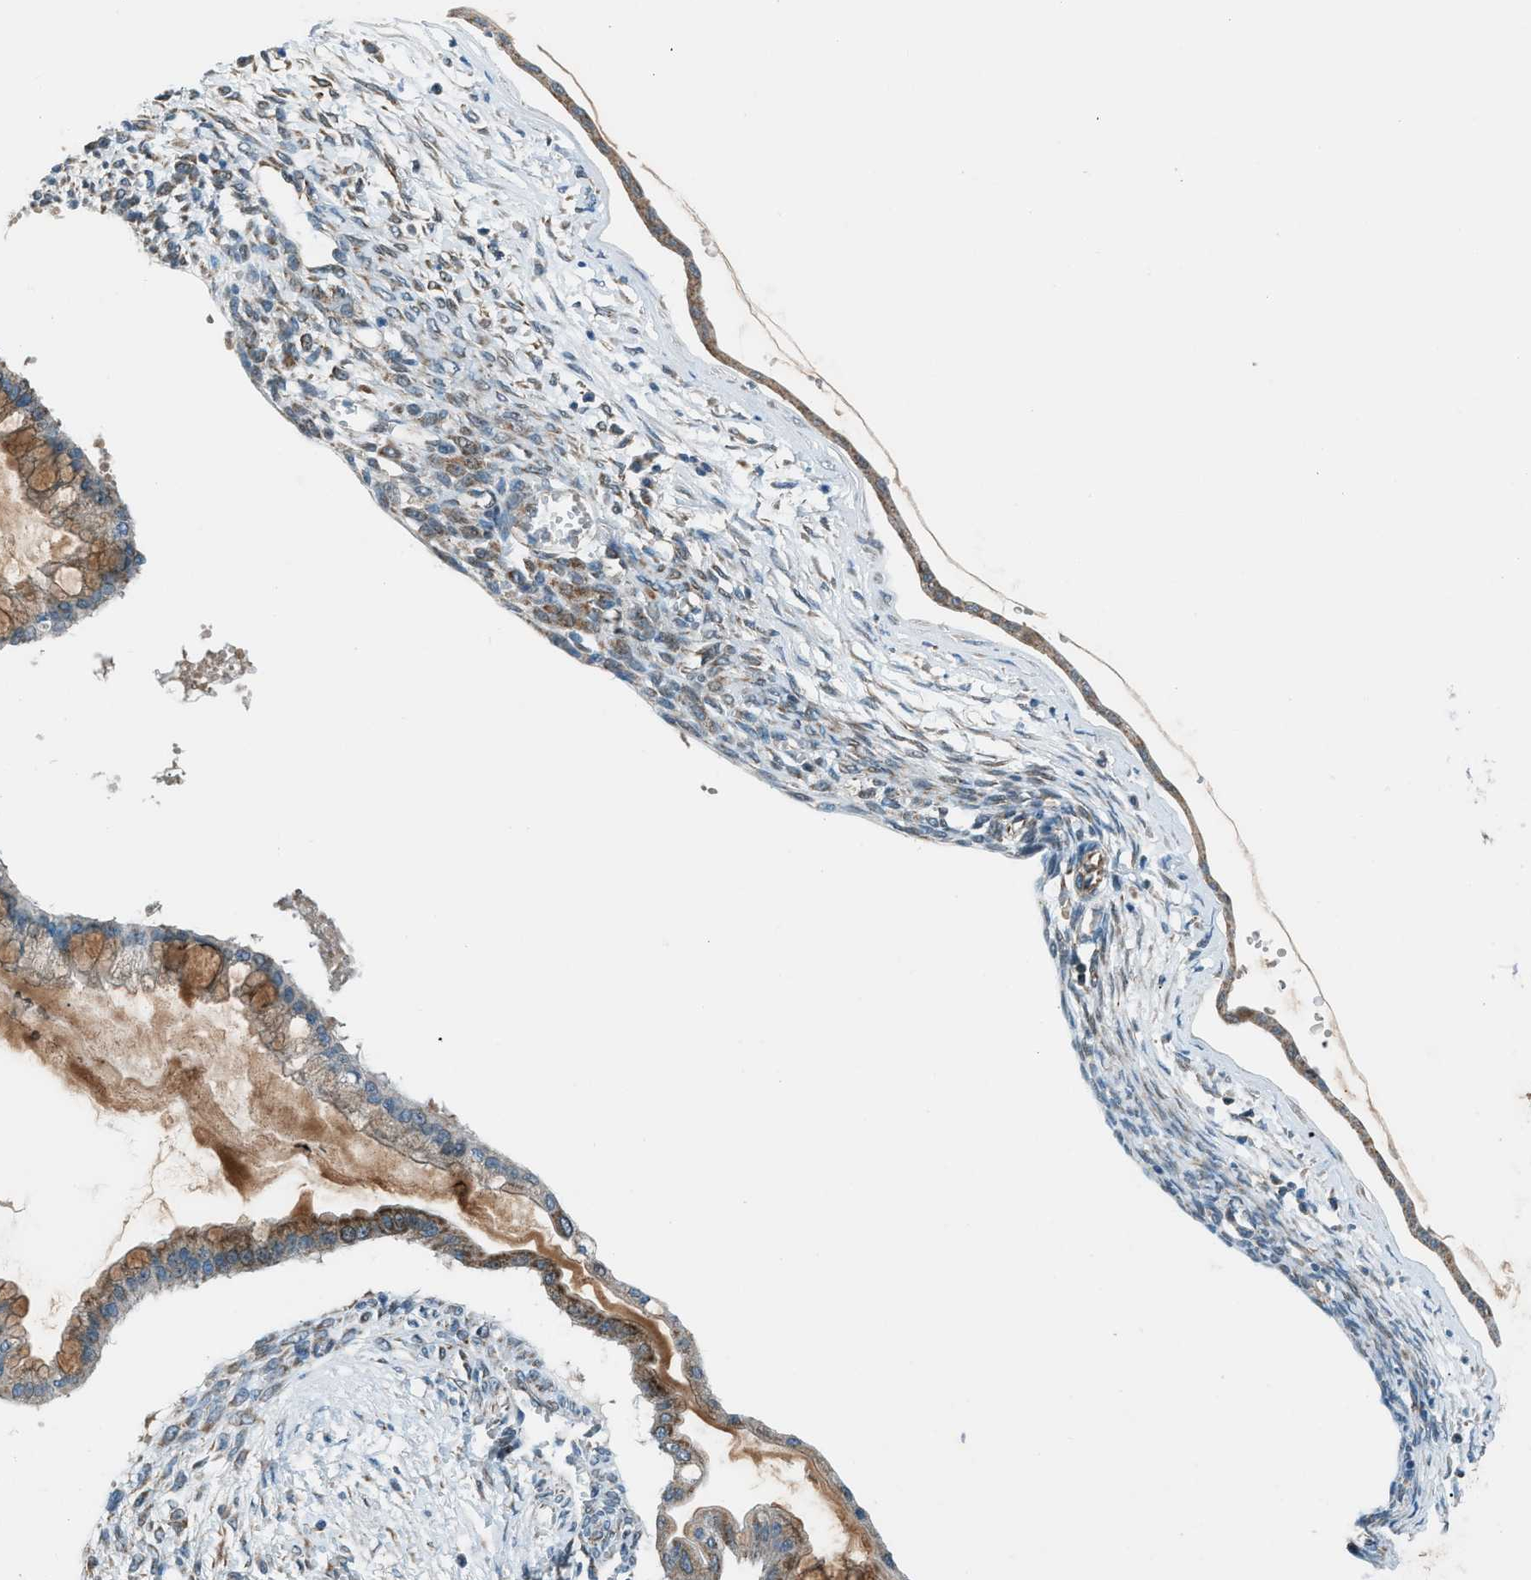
{"staining": {"intensity": "moderate", "quantity": "25%-75%", "location": "cytoplasmic/membranous"}, "tissue": "ovarian cancer", "cell_type": "Tumor cells", "image_type": "cancer", "snomed": [{"axis": "morphology", "description": "Cystadenocarcinoma, mucinous, NOS"}, {"axis": "topography", "description": "Ovary"}], "caption": "Protein staining exhibits moderate cytoplasmic/membranous staining in about 25%-75% of tumor cells in ovarian cancer. Using DAB (brown) and hematoxylin (blue) stains, captured at high magnification using brightfield microscopy.", "gene": "PIGG", "patient": {"sex": "female", "age": 73}}